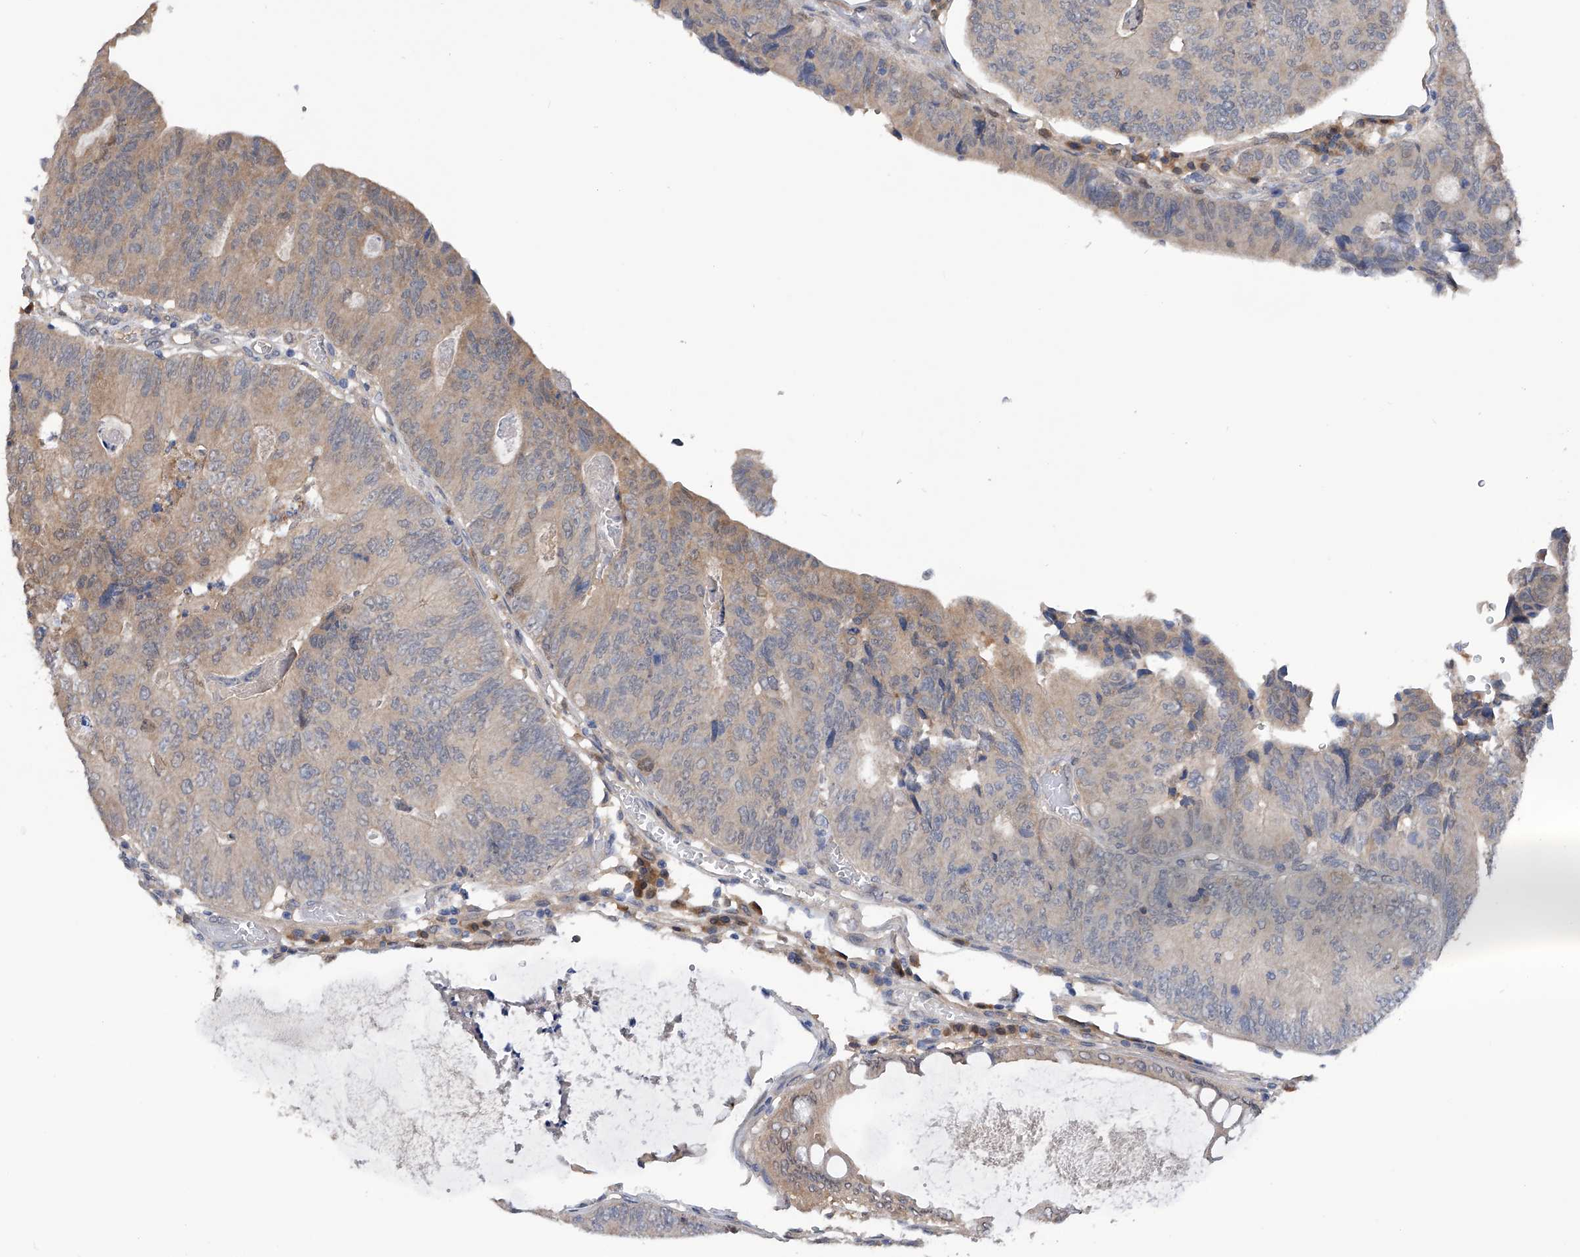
{"staining": {"intensity": "weak", "quantity": "<25%", "location": "cytoplasmic/membranous"}, "tissue": "colorectal cancer", "cell_type": "Tumor cells", "image_type": "cancer", "snomed": [{"axis": "morphology", "description": "Adenocarcinoma, NOS"}, {"axis": "topography", "description": "Colon"}], "caption": "Immunohistochemistry (IHC) photomicrograph of colorectal adenocarcinoma stained for a protein (brown), which displays no positivity in tumor cells.", "gene": "PGM3", "patient": {"sex": "female", "age": 67}}